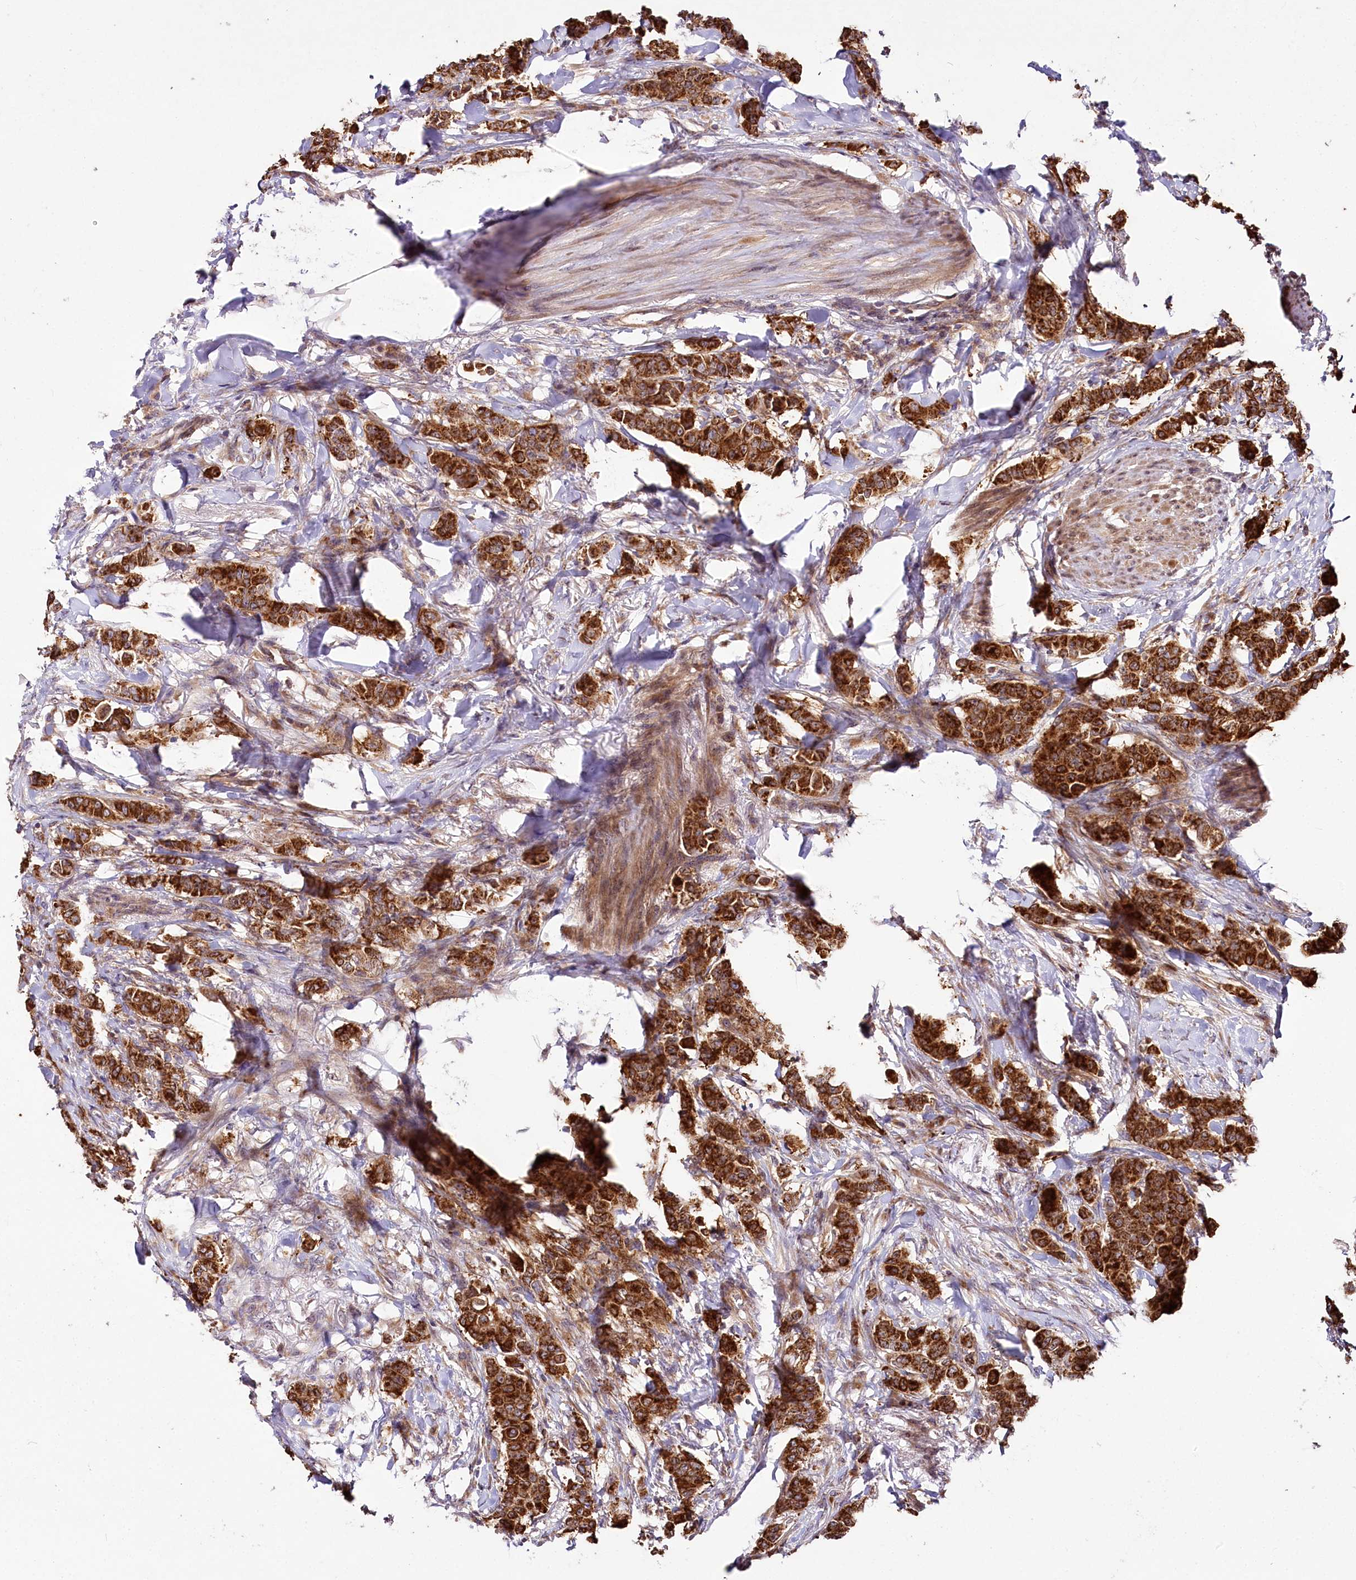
{"staining": {"intensity": "strong", "quantity": ">75%", "location": "cytoplasmic/membranous"}, "tissue": "breast cancer", "cell_type": "Tumor cells", "image_type": "cancer", "snomed": [{"axis": "morphology", "description": "Duct carcinoma"}, {"axis": "topography", "description": "Breast"}], "caption": "Immunohistochemistry image of neoplastic tissue: breast cancer (invasive ductal carcinoma) stained using IHC displays high levels of strong protein expression localized specifically in the cytoplasmic/membranous of tumor cells, appearing as a cytoplasmic/membranous brown color.", "gene": "RAB7A", "patient": {"sex": "female", "age": 40}}